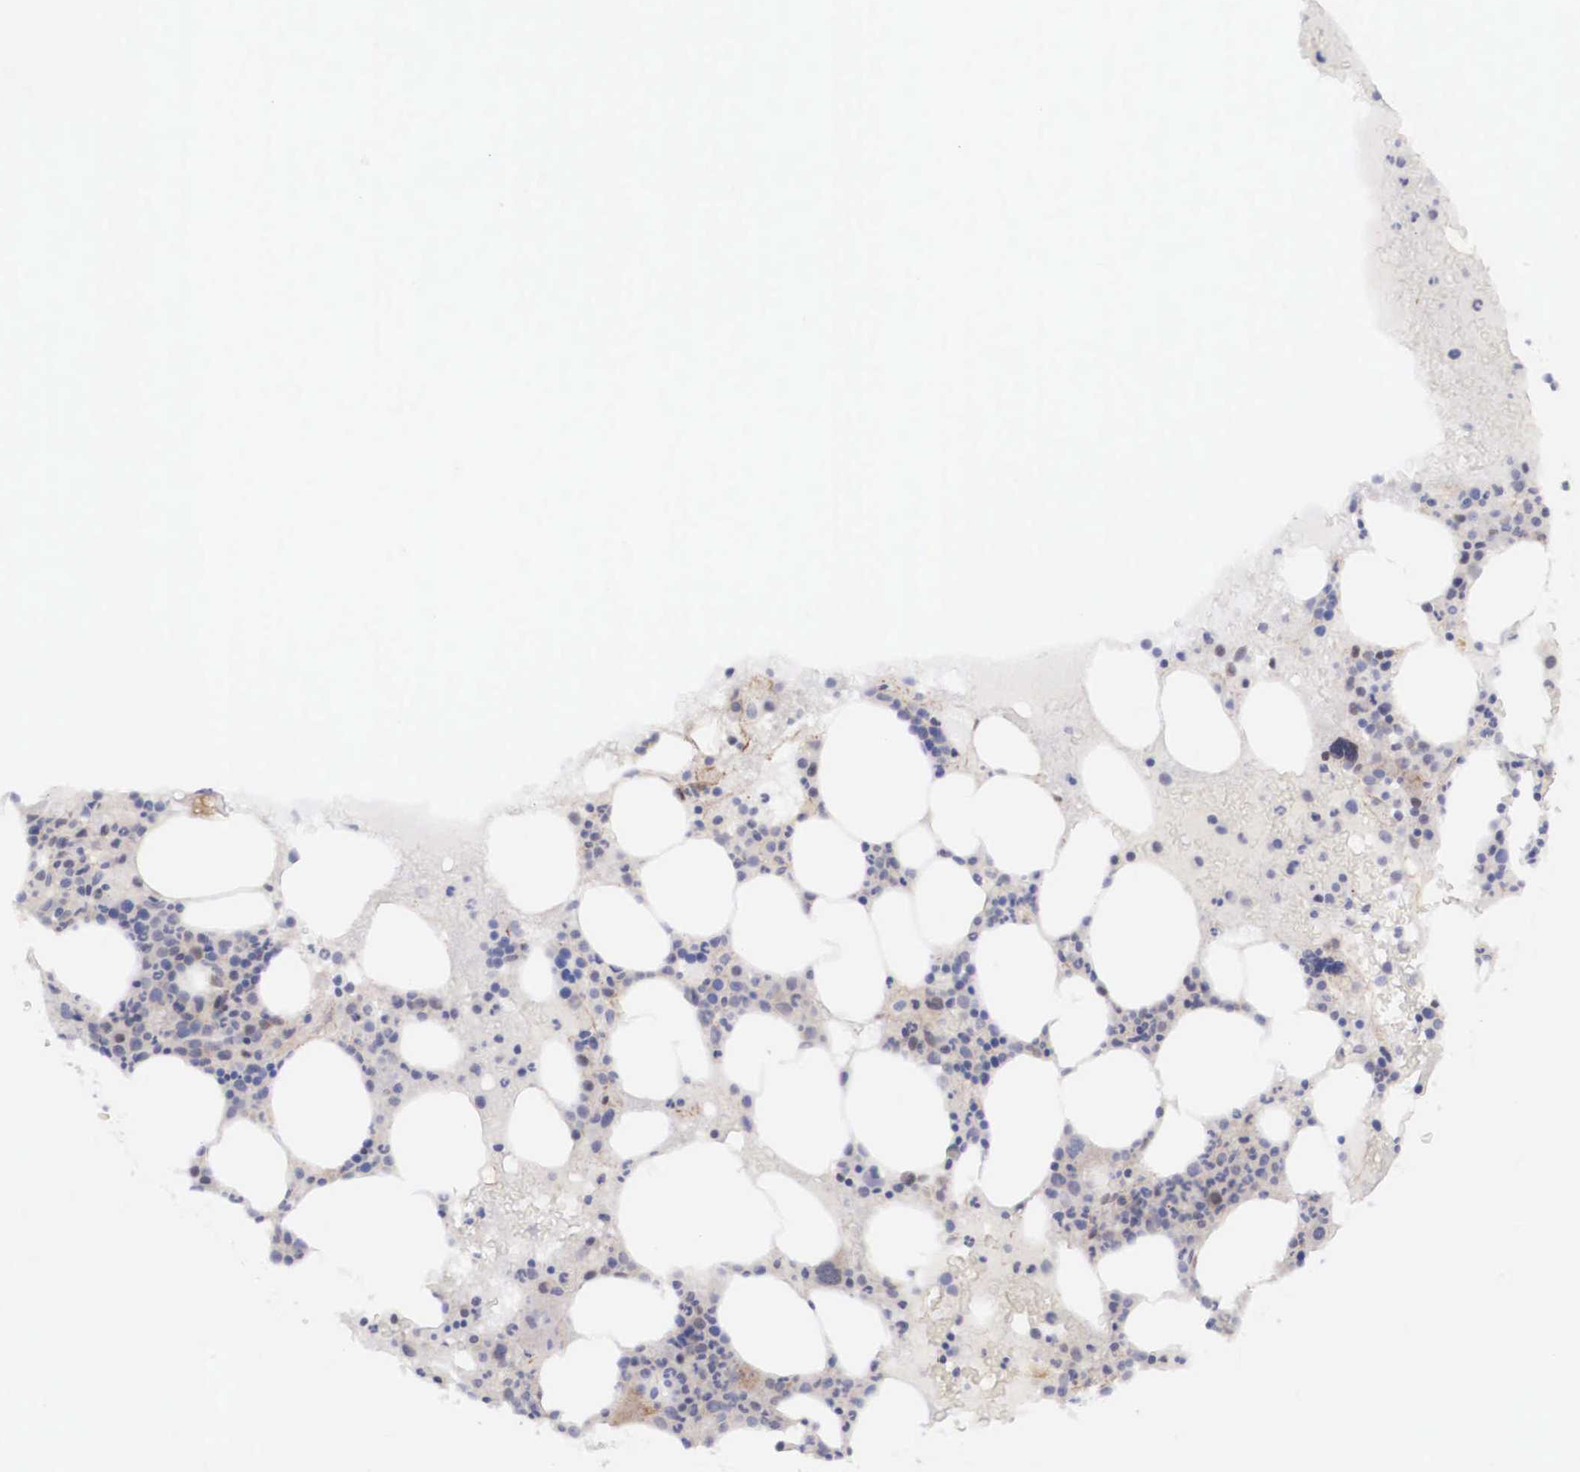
{"staining": {"intensity": "weak", "quantity": "<25%", "location": "cytoplasmic/membranous"}, "tissue": "bone marrow", "cell_type": "Hematopoietic cells", "image_type": "normal", "snomed": [{"axis": "morphology", "description": "Normal tissue, NOS"}, {"axis": "topography", "description": "Bone marrow"}], "caption": "A histopathology image of human bone marrow is negative for staining in hematopoietic cells. (DAB IHC, high magnification).", "gene": "EMID1", "patient": {"sex": "female", "age": 88}}